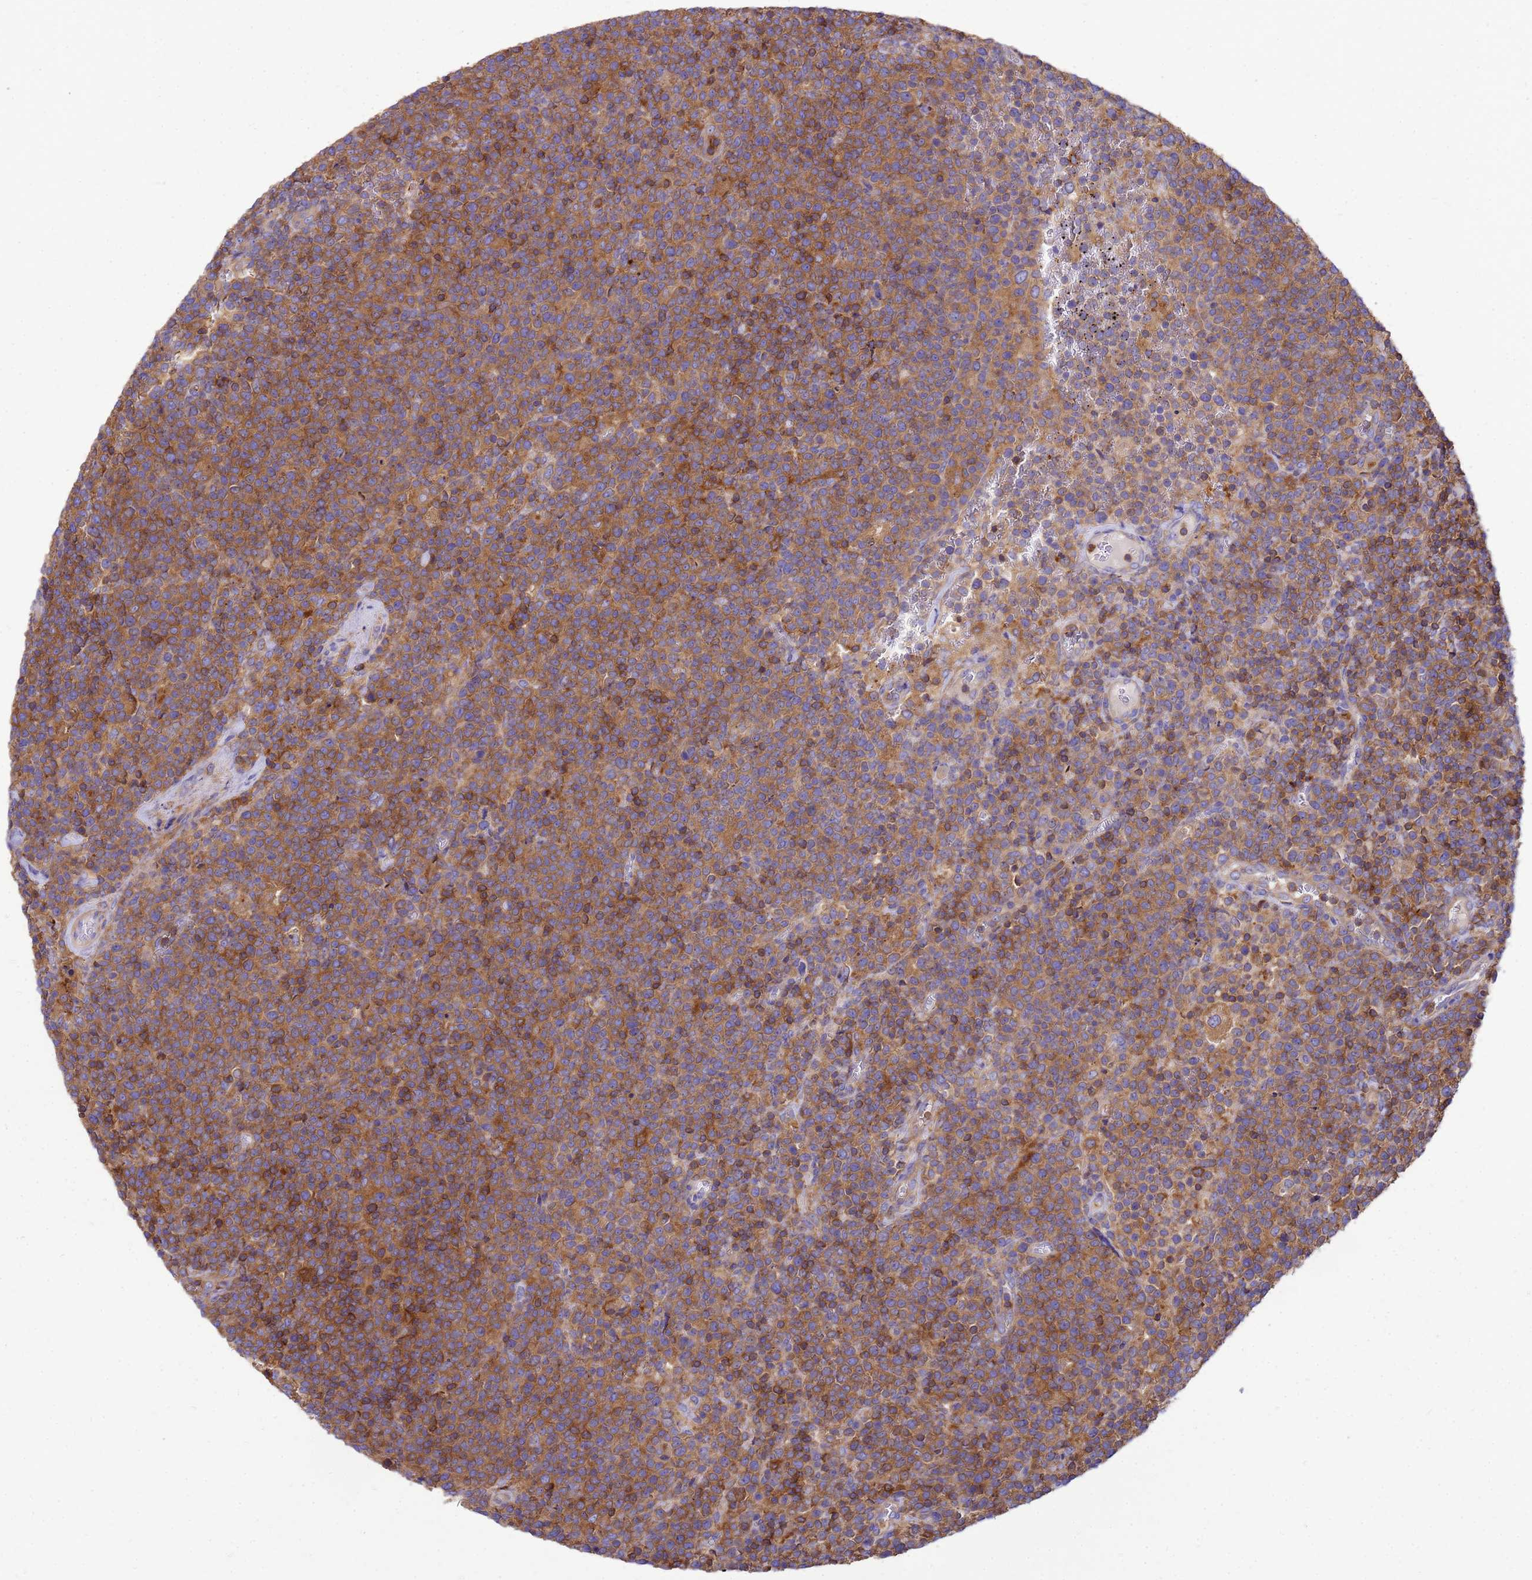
{"staining": {"intensity": "moderate", "quantity": ">75%", "location": "cytoplasmic/membranous"}, "tissue": "lymphoma", "cell_type": "Tumor cells", "image_type": "cancer", "snomed": [{"axis": "morphology", "description": "Malignant lymphoma, non-Hodgkin's type, High grade"}, {"axis": "topography", "description": "Lymph node"}], "caption": "Protein staining exhibits moderate cytoplasmic/membranous staining in about >75% of tumor cells in lymphoma. The staining was performed using DAB to visualize the protein expression in brown, while the nuclei were stained in blue with hematoxylin (Magnification: 20x).", "gene": "ZNF235", "patient": {"sex": "male", "age": 61}}